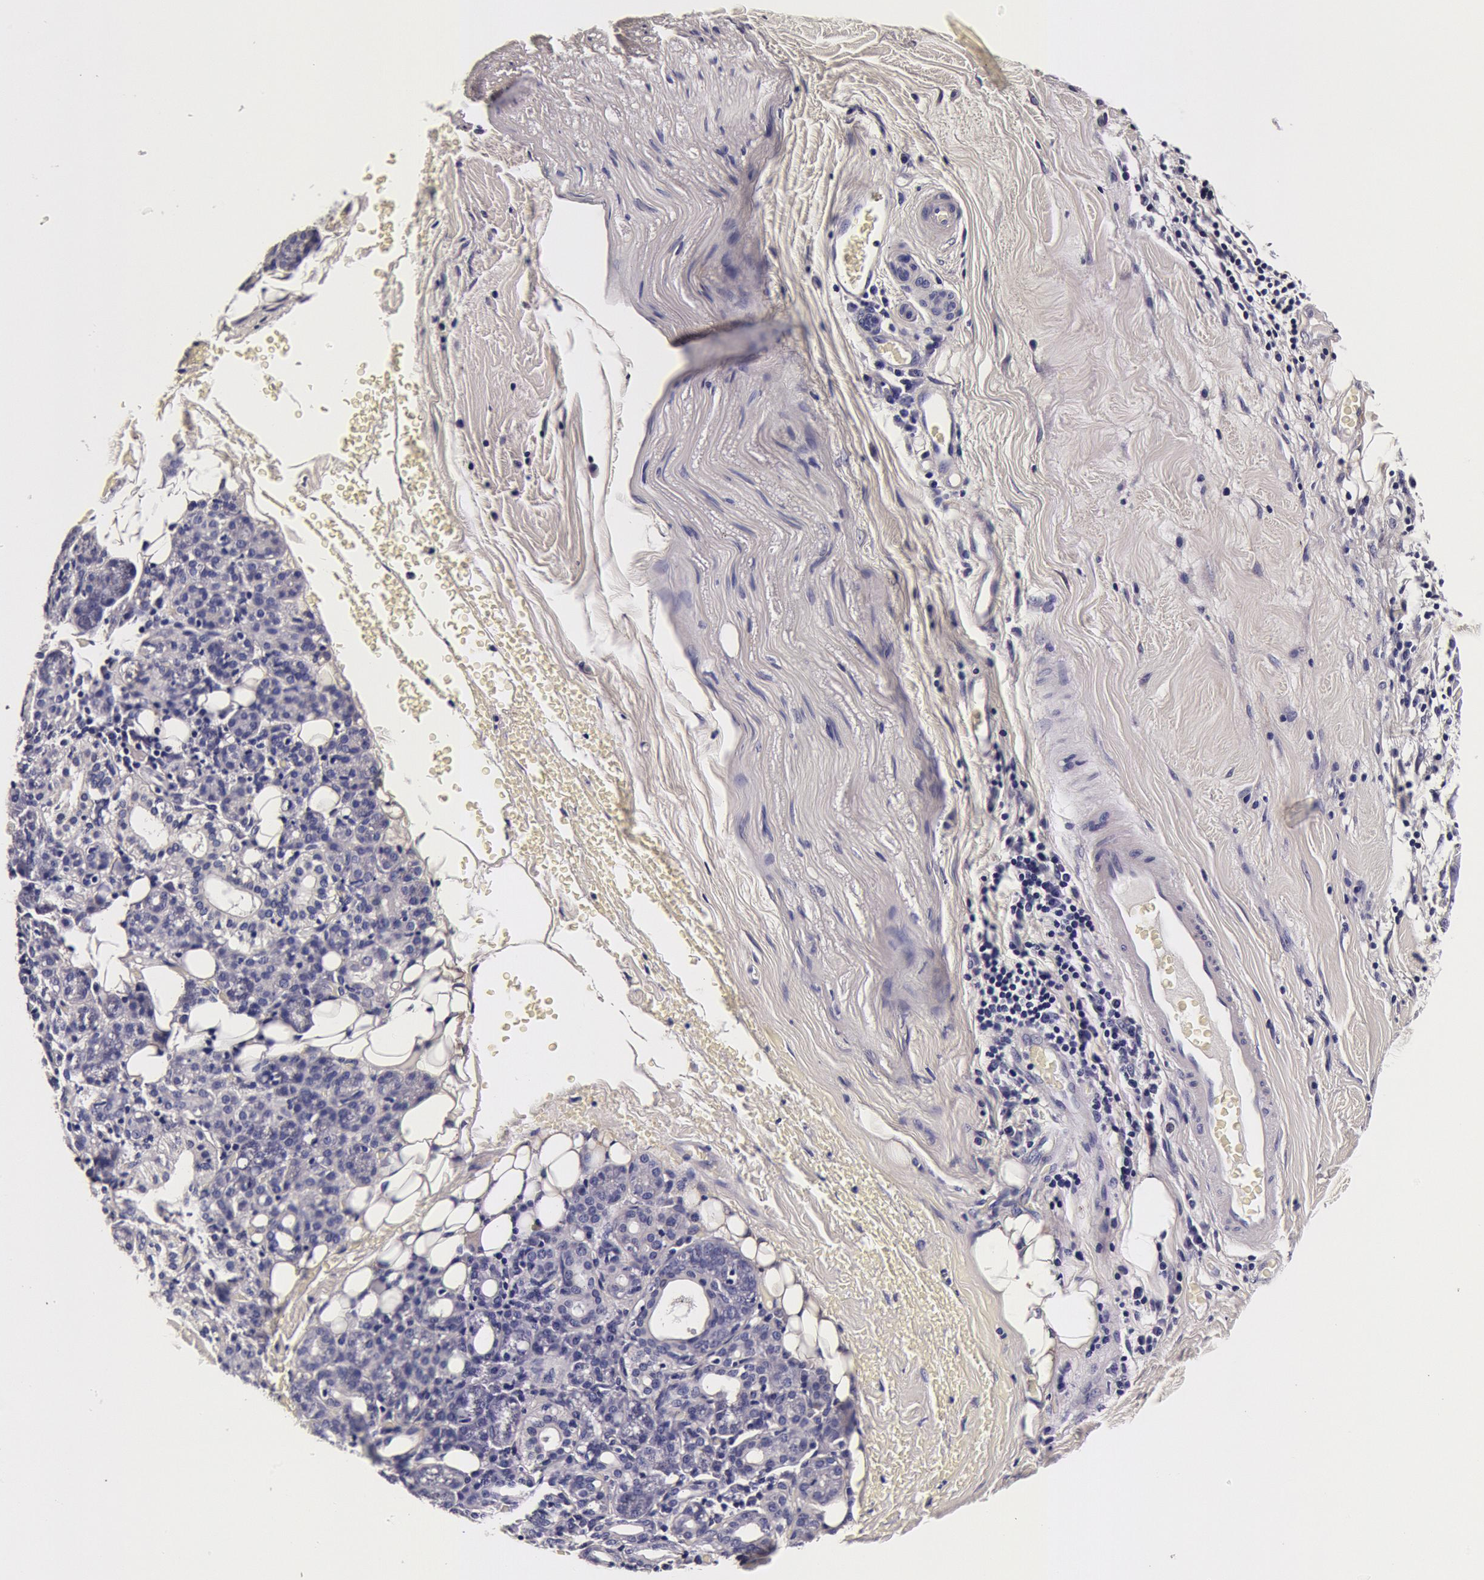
{"staining": {"intensity": "negative", "quantity": "none", "location": "none"}, "tissue": "skin cancer", "cell_type": "Tumor cells", "image_type": "cancer", "snomed": [{"axis": "morphology", "description": "Squamous cell carcinoma, NOS"}, {"axis": "topography", "description": "Skin"}], "caption": "This histopathology image is of skin cancer (squamous cell carcinoma) stained with immunohistochemistry (IHC) to label a protein in brown with the nuclei are counter-stained blue. There is no staining in tumor cells. (DAB IHC visualized using brightfield microscopy, high magnification).", "gene": "CCDC22", "patient": {"sex": "male", "age": 84}}